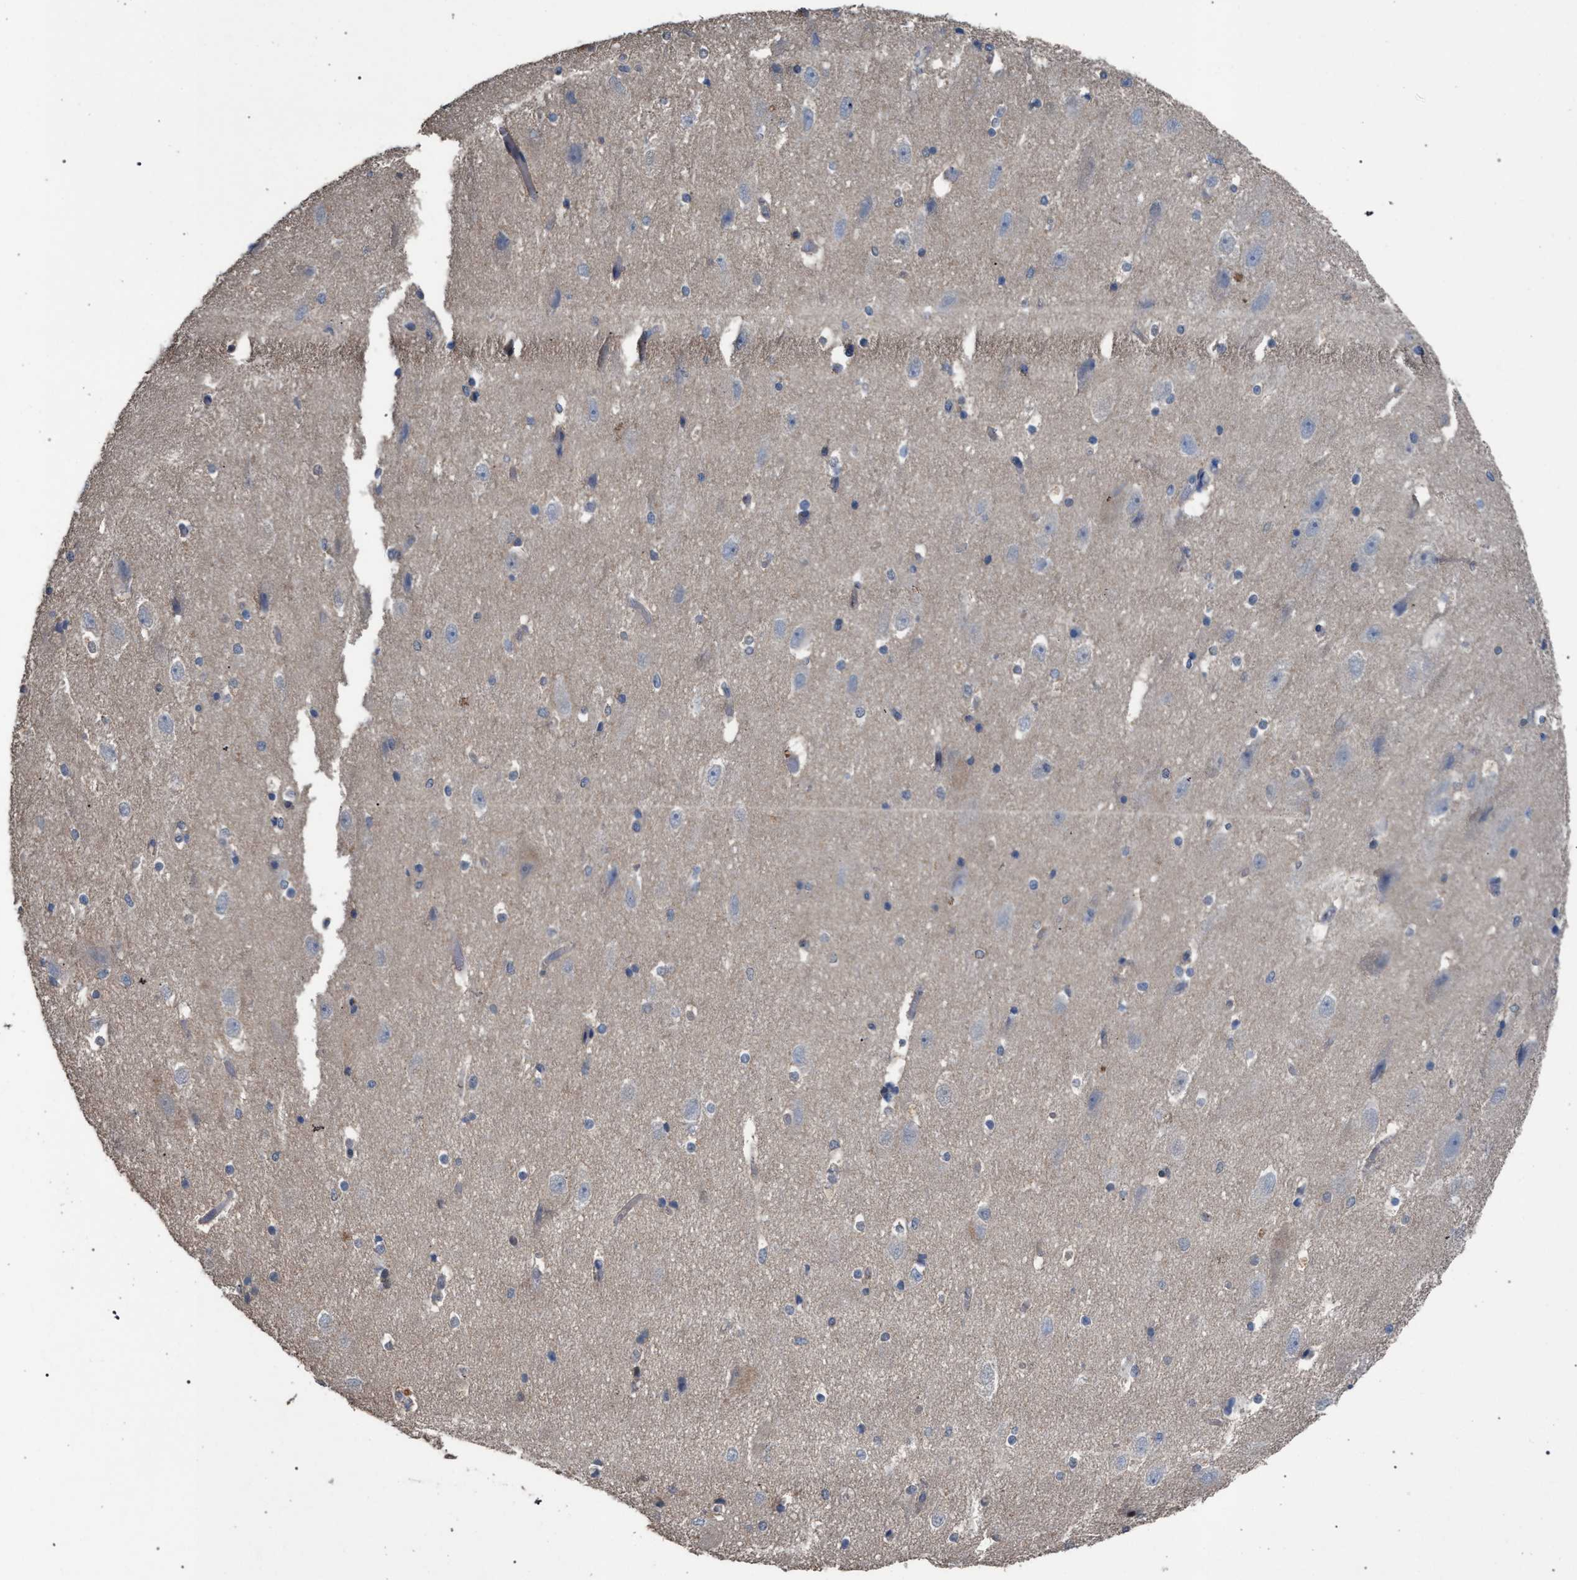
{"staining": {"intensity": "negative", "quantity": "none", "location": "none"}, "tissue": "hippocampus", "cell_type": "Glial cells", "image_type": "normal", "snomed": [{"axis": "morphology", "description": "Normal tissue, NOS"}, {"axis": "topography", "description": "Hippocampus"}], "caption": "Image shows no protein staining in glial cells of normal hippocampus.", "gene": "TECPR1", "patient": {"sex": "female", "age": 19}}